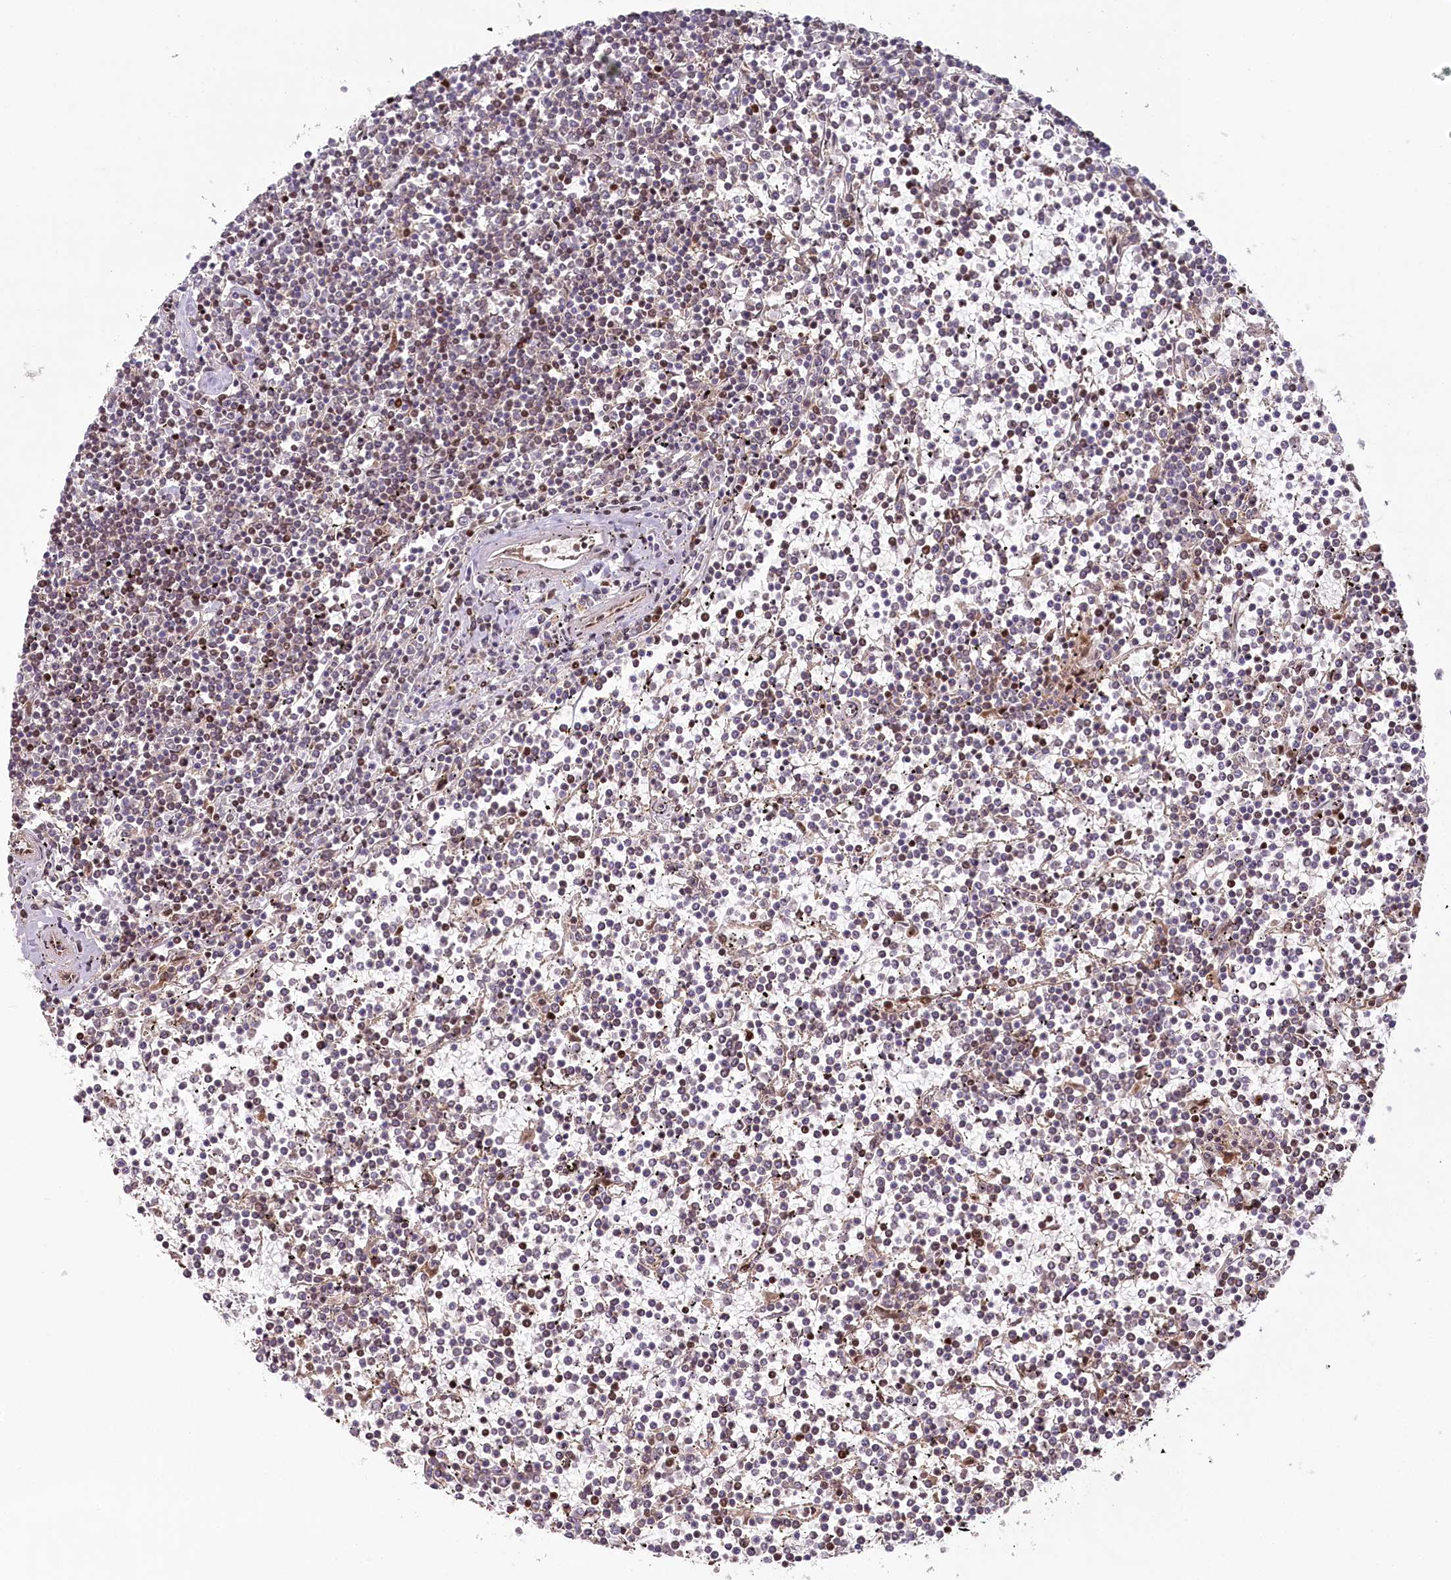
{"staining": {"intensity": "moderate", "quantity": "<25%", "location": "nuclear"}, "tissue": "lymphoma", "cell_type": "Tumor cells", "image_type": "cancer", "snomed": [{"axis": "morphology", "description": "Malignant lymphoma, non-Hodgkin's type, Low grade"}, {"axis": "topography", "description": "Spleen"}], "caption": "Human lymphoma stained with a protein marker shows moderate staining in tumor cells.", "gene": "FAM204A", "patient": {"sex": "female", "age": 19}}